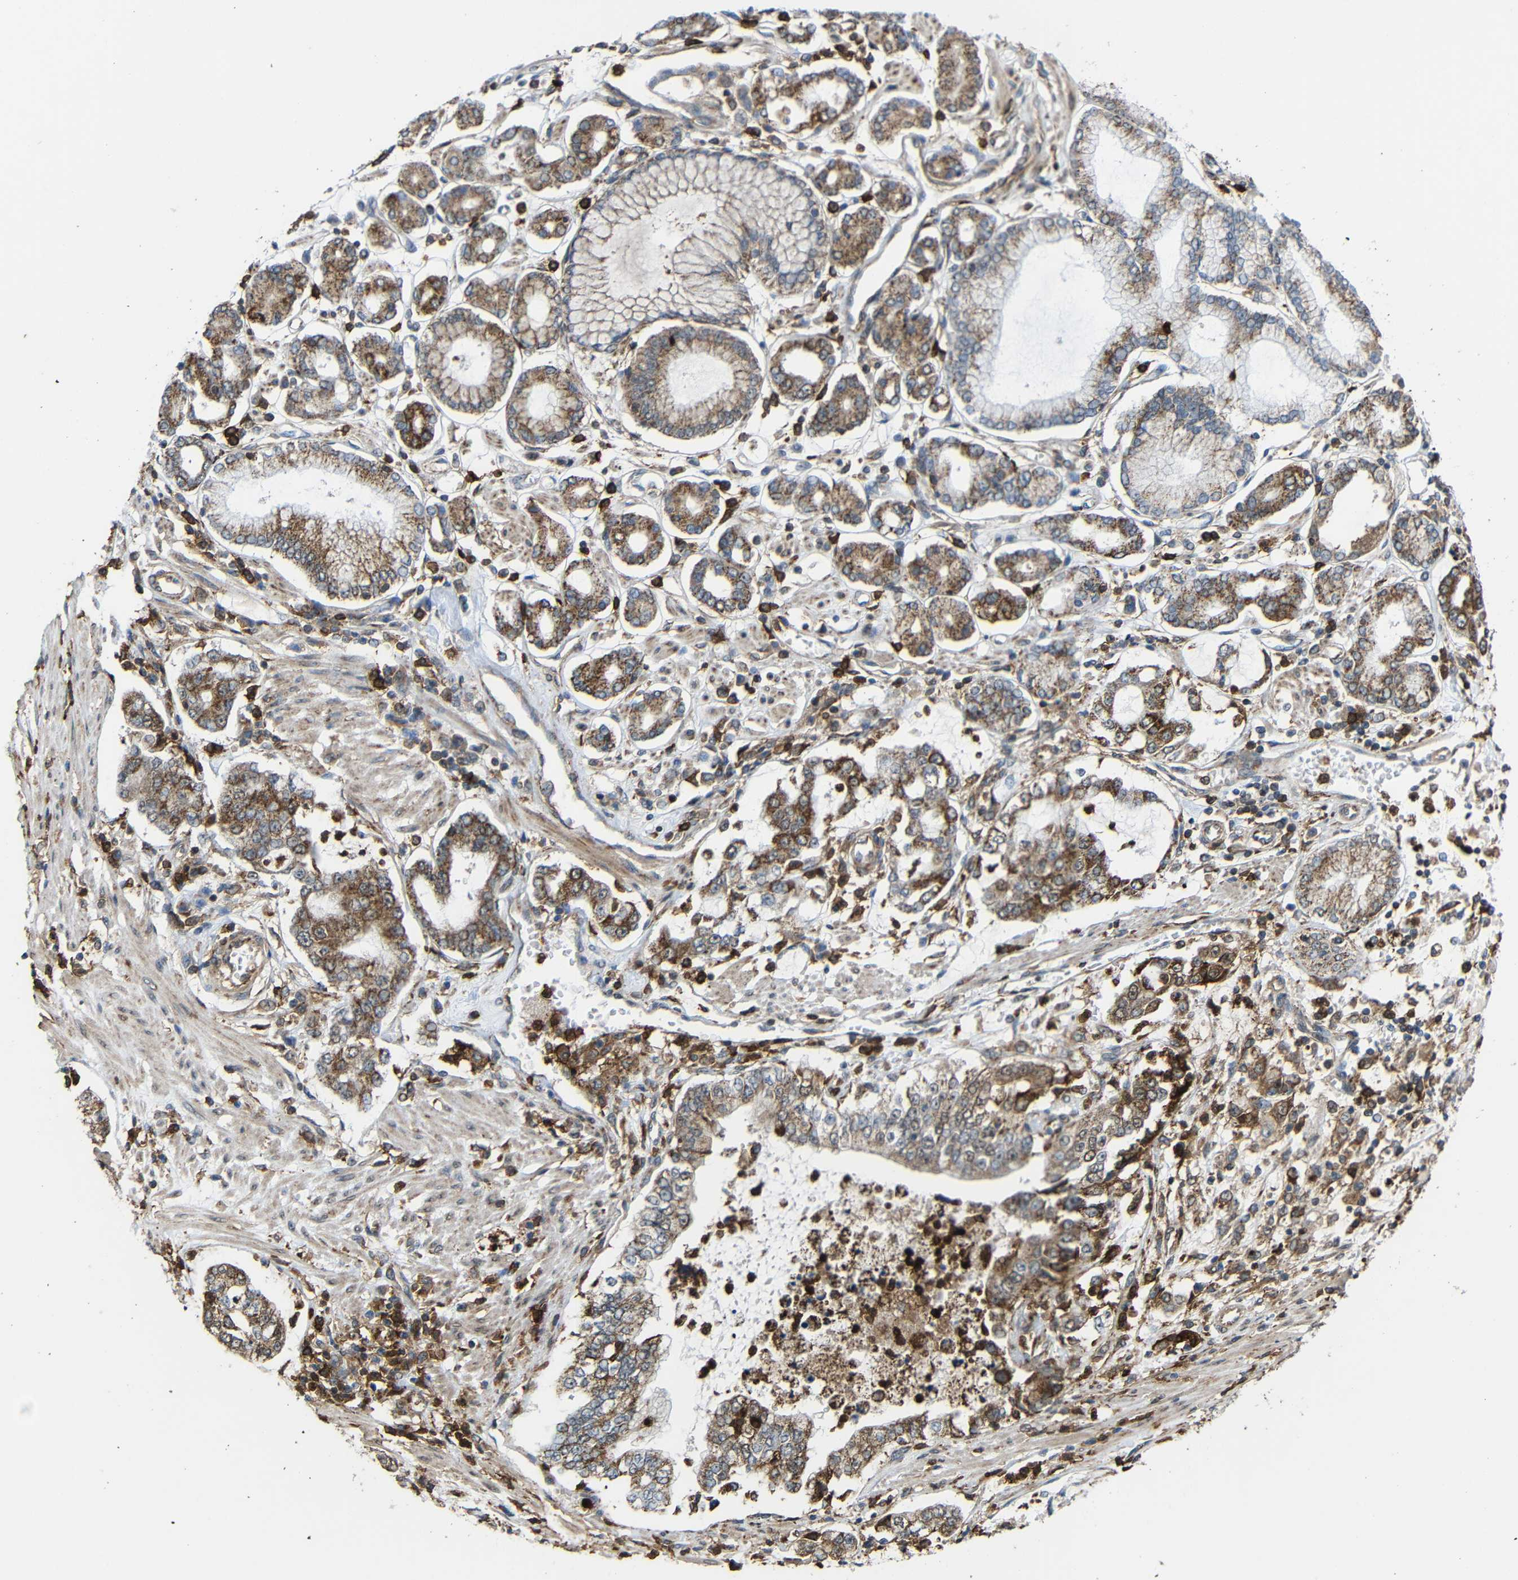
{"staining": {"intensity": "moderate", "quantity": ">75%", "location": "cytoplasmic/membranous"}, "tissue": "stomach cancer", "cell_type": "Tumor cells", "image_type": "cancer", "snomed": [{"axis": "morphology", "description": "Adenocarcinoma, NOS"}, {"axis": "topography", "description": "Stomach"}], "caption": "Approximately >75% of tumor cells in adenocarcinoma (stomach) display moderate cytoplasmic/membranous protein staining as visualized by brown immunohistochemical staining.", "gene": "C1GALT1", "patient": {"sex": "male", "age": 76}}